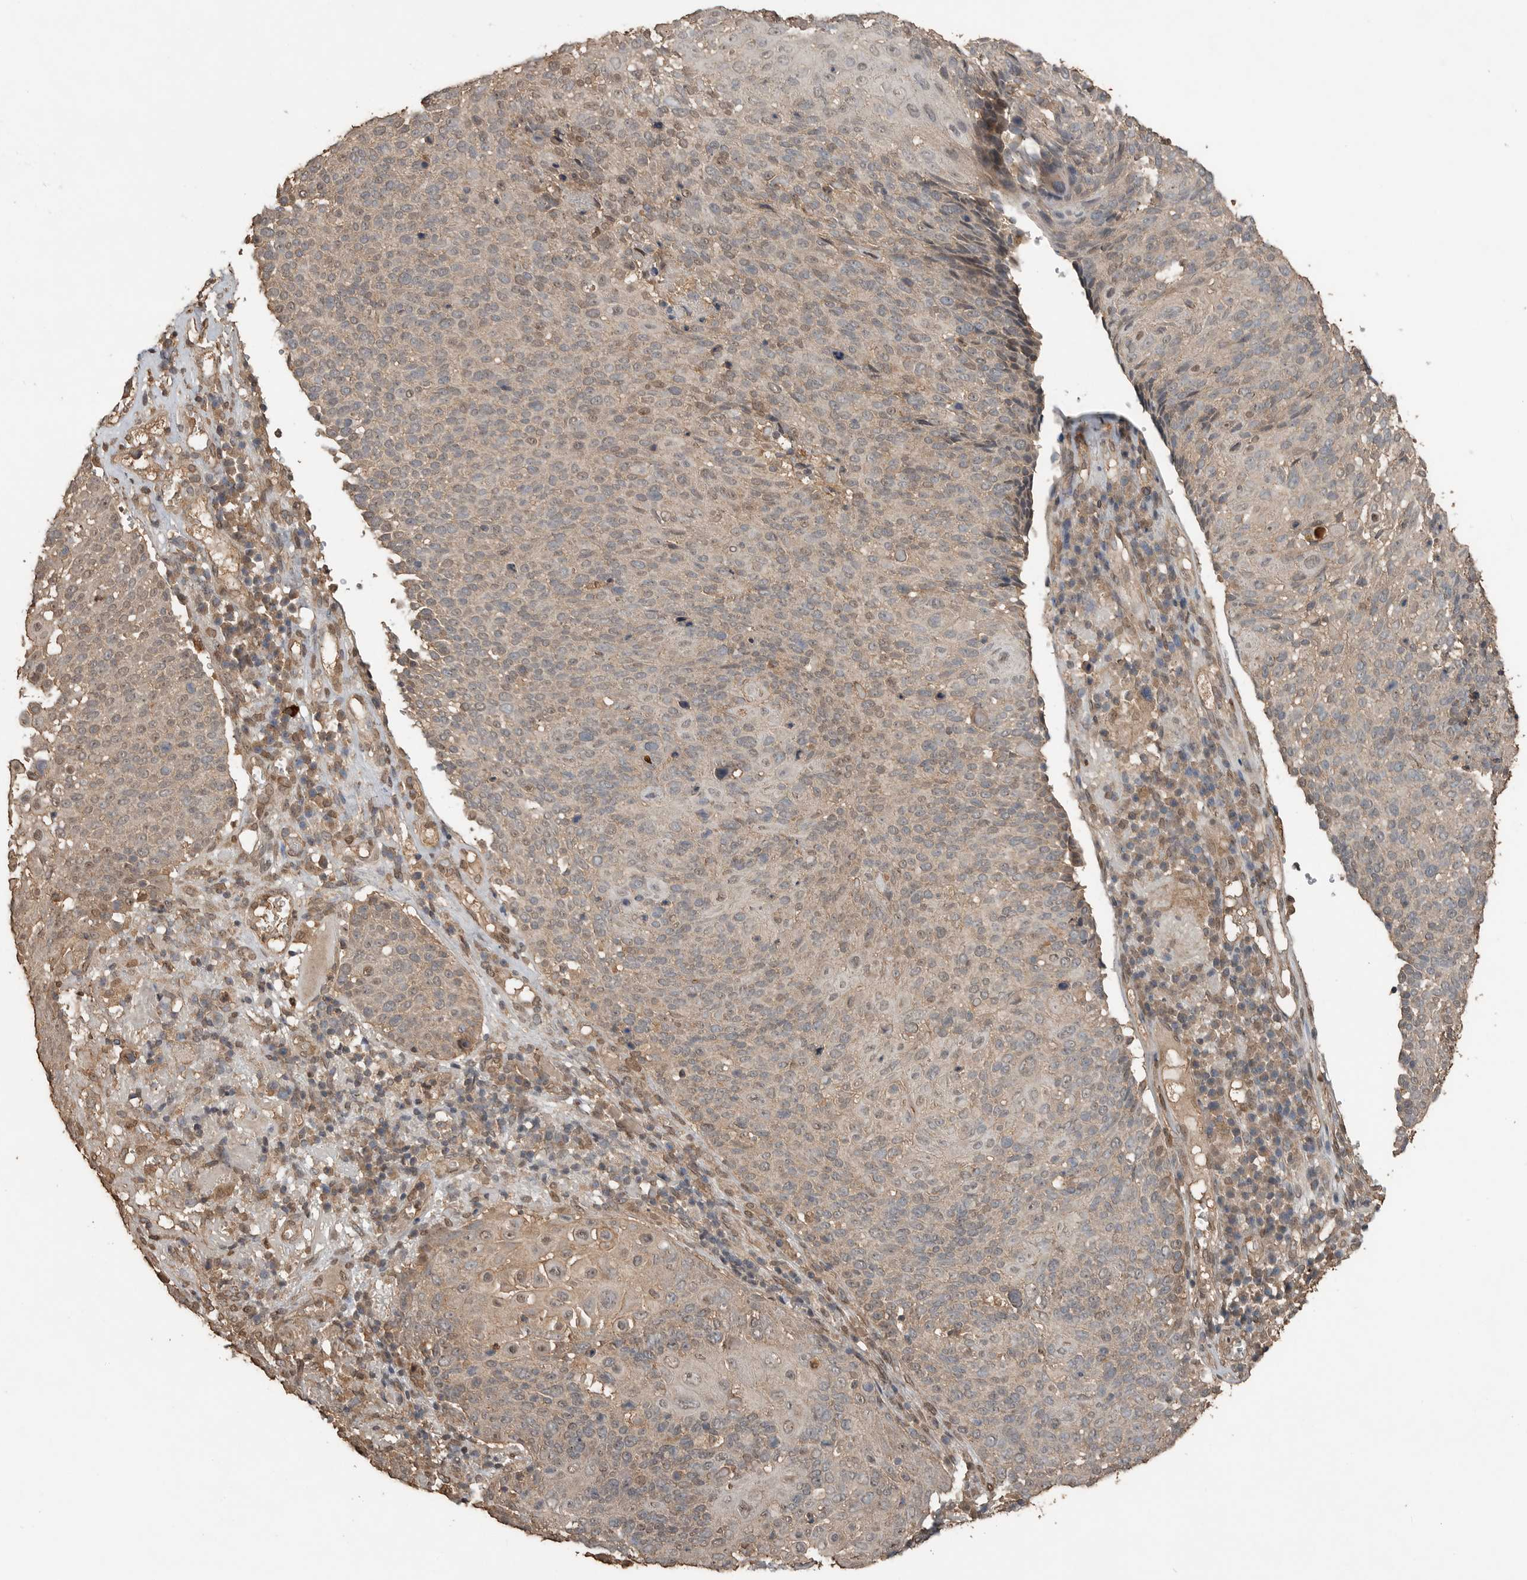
{"staining": {"intensity": "weak", "quantity": "25%-75%", "location": "cytoplasmic/membranous,nuclear"}, "tissue": "cervical cancer", "cell_type": "Tumor cells", "image_type": "cancer", "snomed": [{"axis": "morphology", "description": "Squamous cell carcinoma, NOS"}, {"axis": "topography", "description": "Cervix"}], "caption": "Cervical cancer stained for a protein displays weak cytoplasmic/membranous and nuclear positivity in tumor cells.", "gene": "BLZF1", "patient": {"sex": "female", "age": 74}}